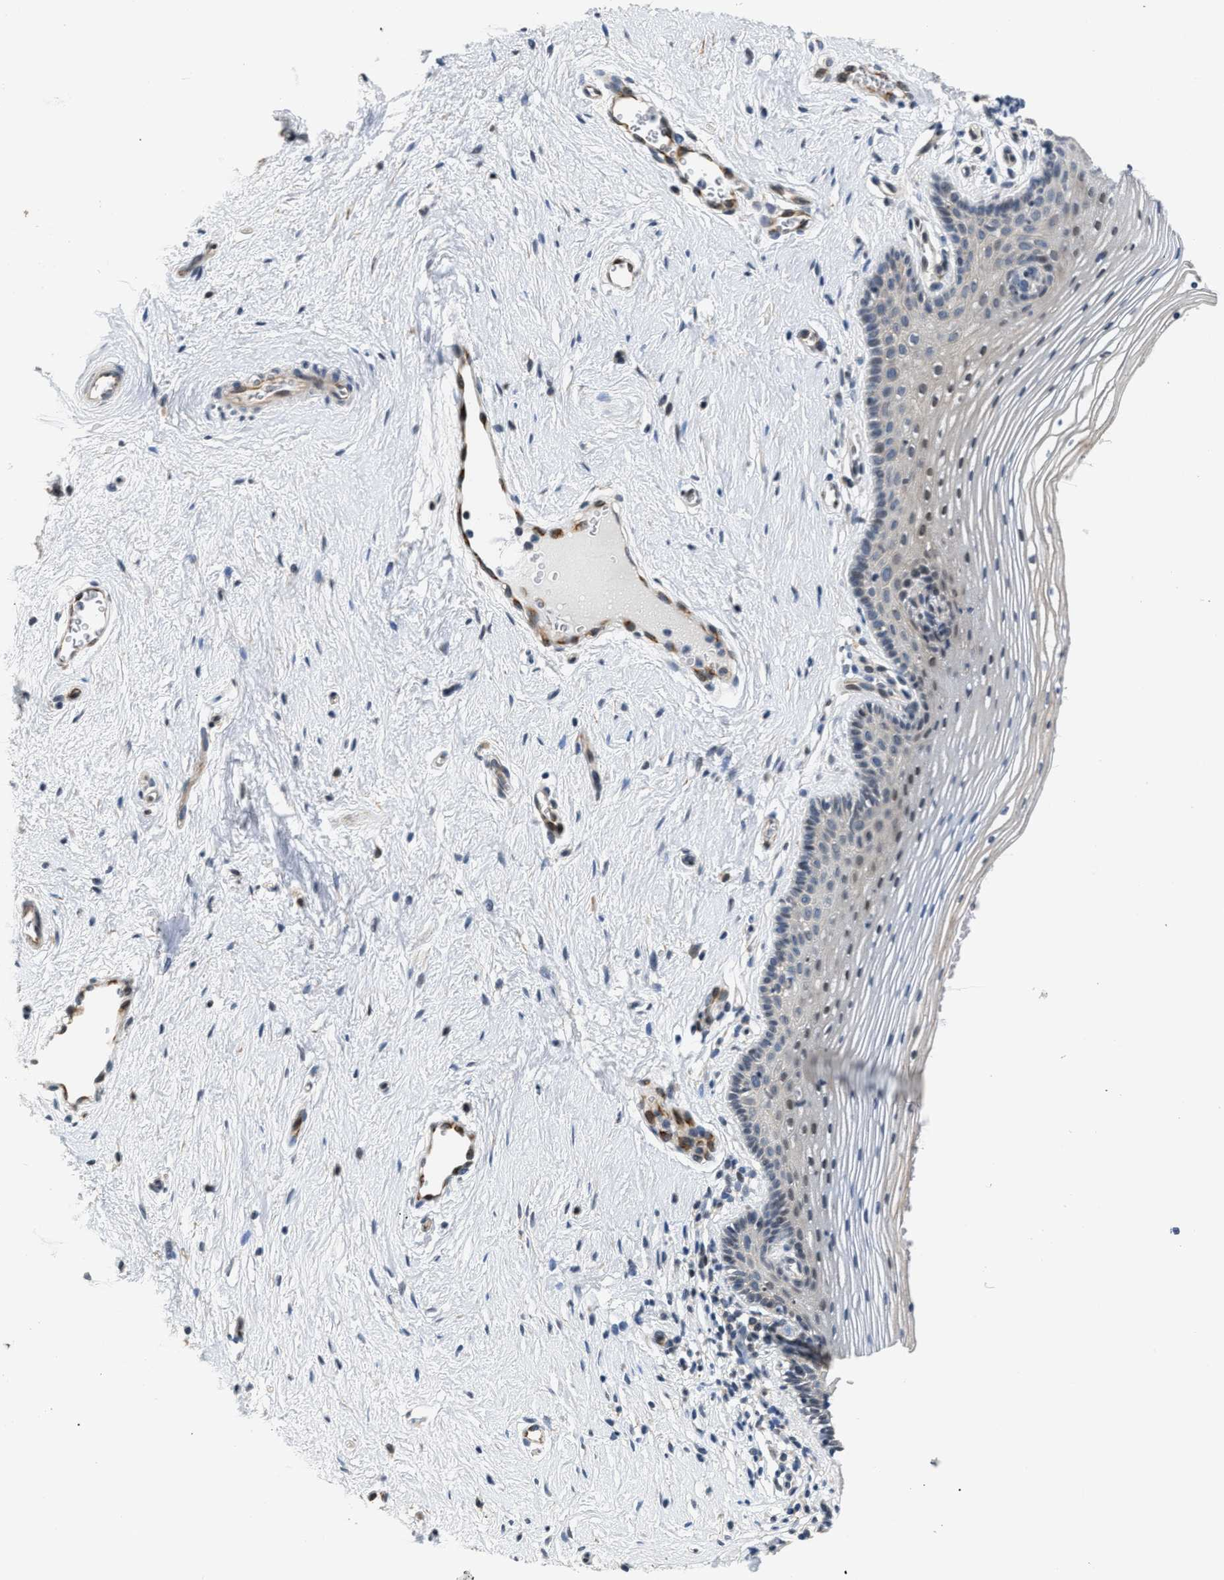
{"staining": {"intensity": "moderate", "quantity": "<25%", "location": "nuclear"}, "tissue": "vagina", "cell_type": "Squamous epithelial cells", "image_type": "normal", "snomed": [{"axis": "morphology", "description": "Normal tissue, NOS"}, {"axis": "topography", "description": "Vagina"}], "caption": "Approximately <25% of squamous epithelial cells in unremarkable vagina demonstrate moderate nuclear protein expression as visualized by brown immunohistochemical staining.", "gene": "PPM1H", "patient": {"sex": "female", "age": 32}}